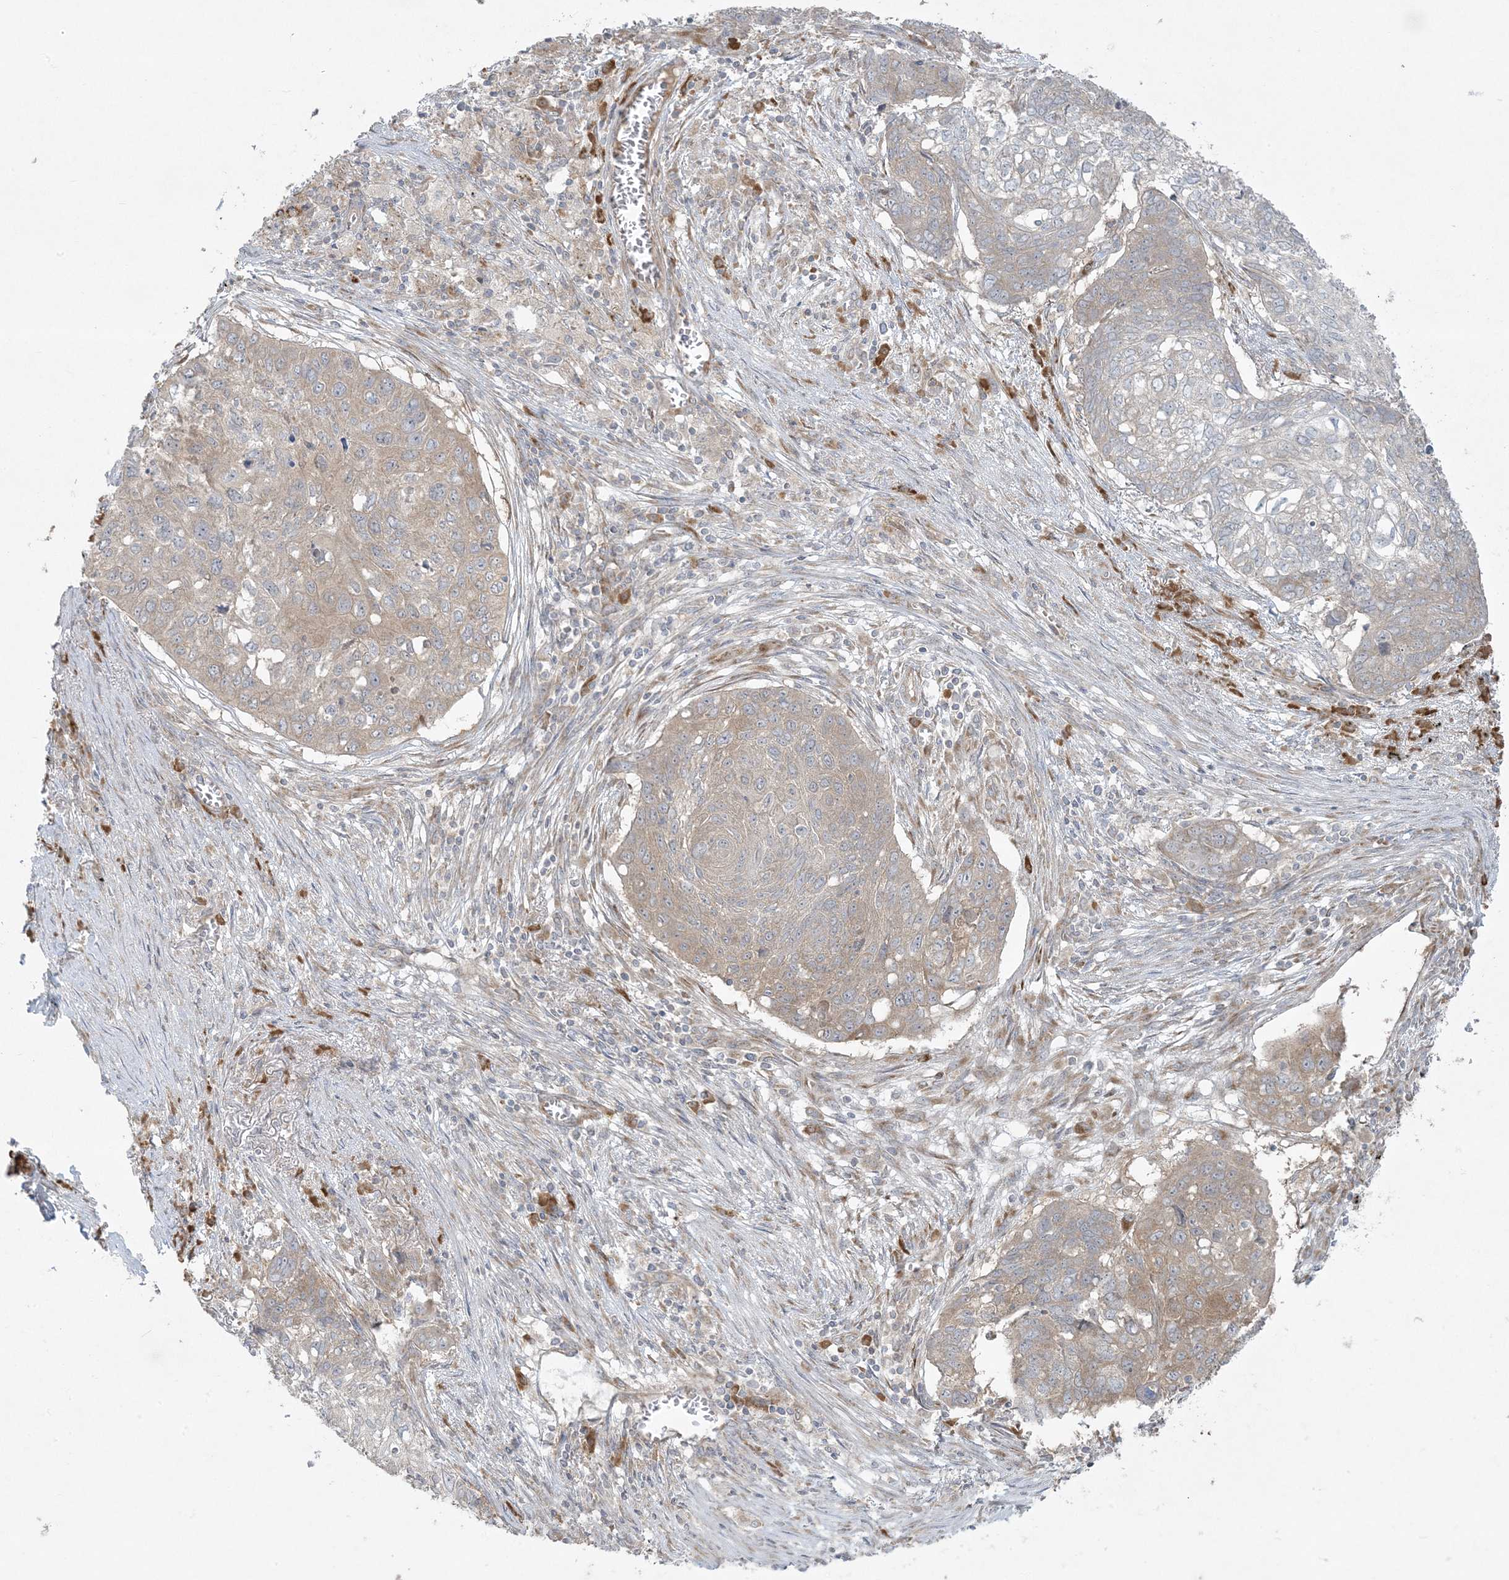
{"staining": {"intensity": "weak", "quantity": "<25%", "location": "cytoplasmic/membranous"}, "tissue": "lung cancer", "cell_type": "Tumor cells", "image_type": "cancer", "snomed": [{"axis": "morphology", "description": "Squamous cell carcinoma, NOS"}, {"axis": "topography", "description": "Lung"}], "caption": "Photomicrograph shows no significant protein positivity in tumor cells of lung cancer.", "gene": "ZNF263", "patient": {"sex": "female", "age": 63}}